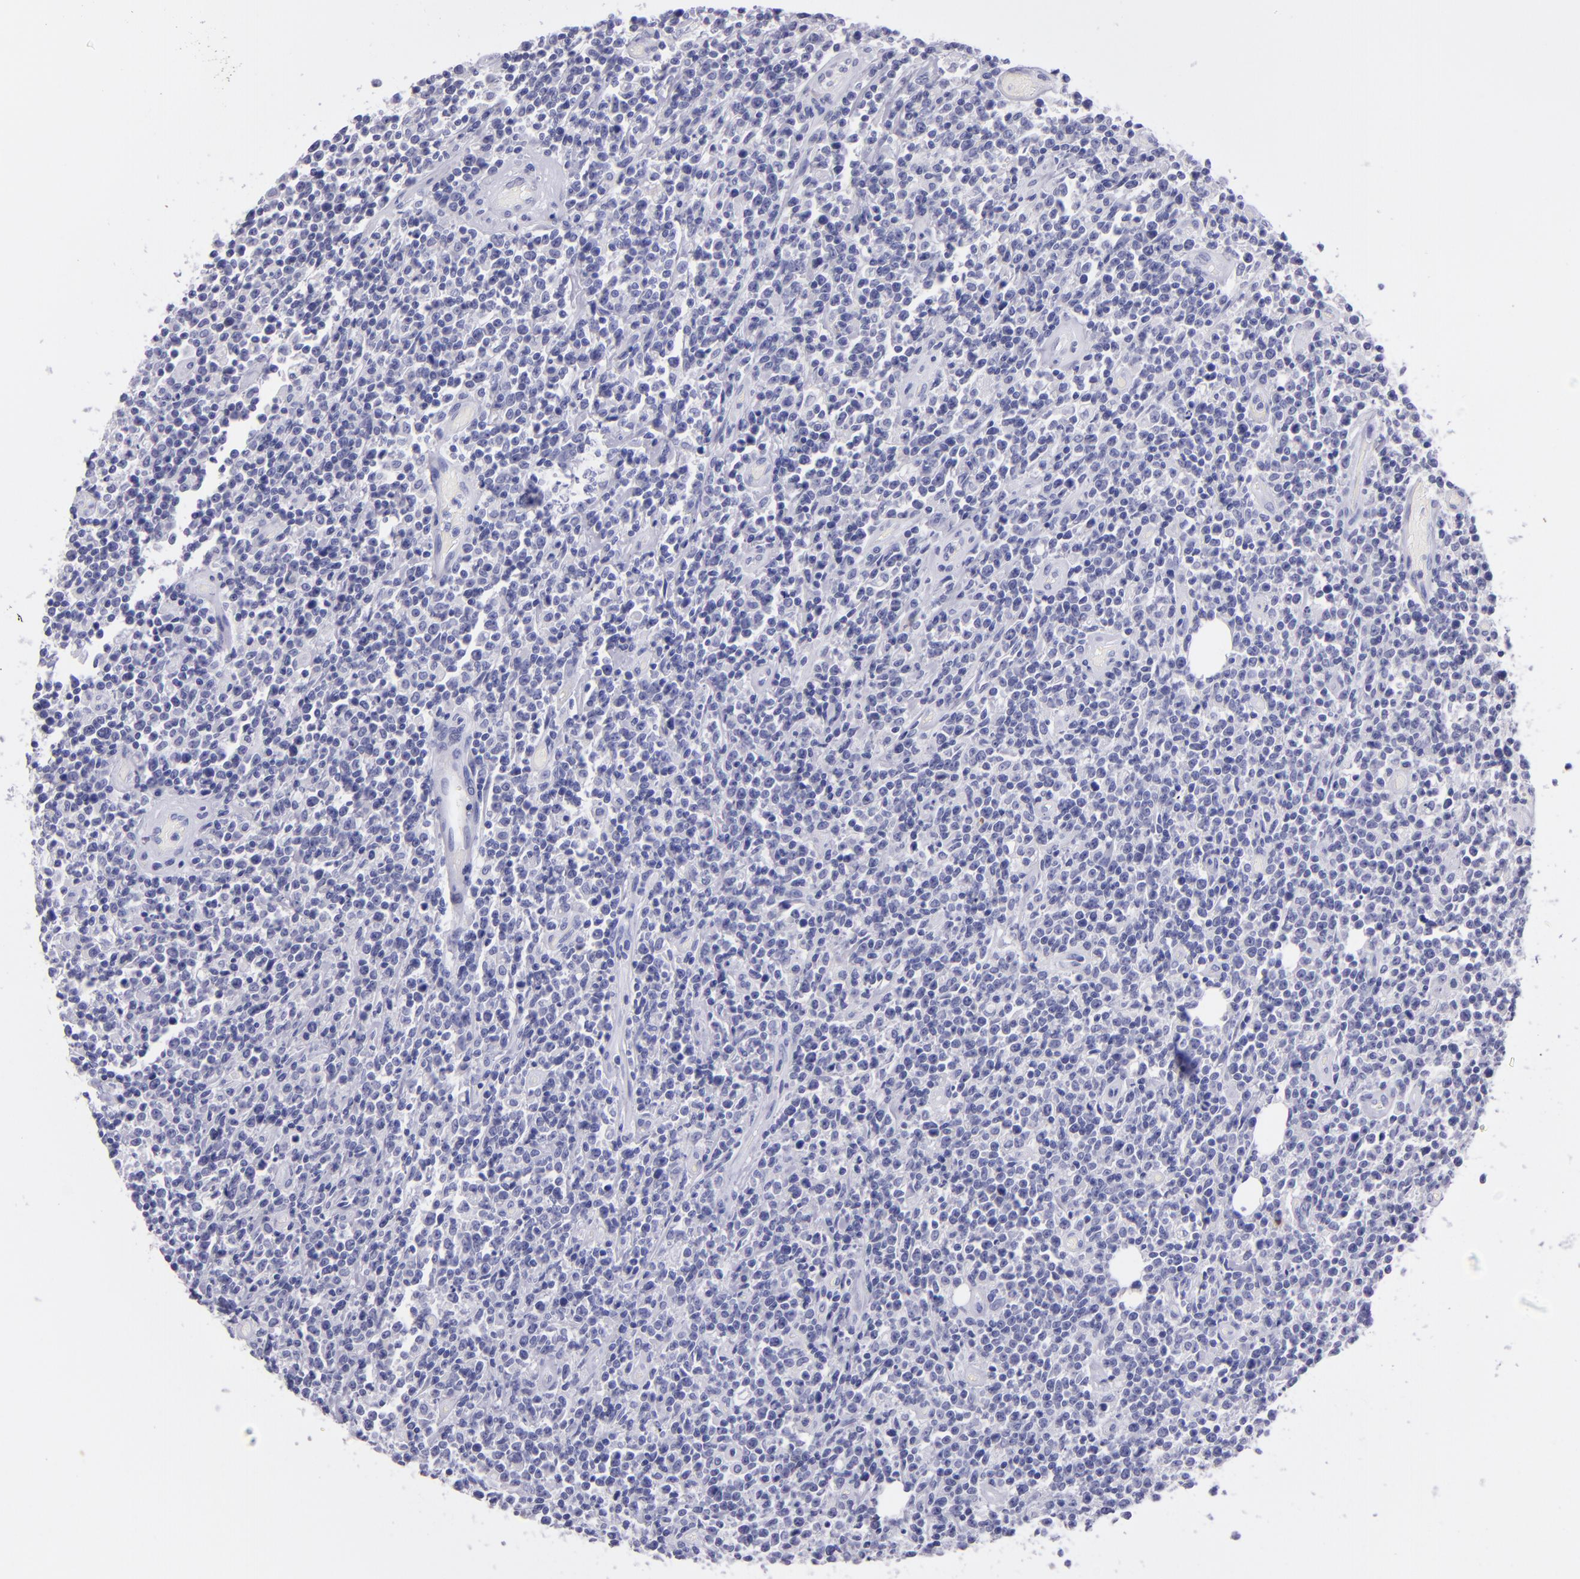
{"staining": {"intensity": "negative", "quantity": "none", "location": "none"}, "tissue": "lymphoma", "cell_type": "Tumor cells", "image_type": "cancer", "snomed": [{"axis": "morphology", "description": "Malignant lymphoma, non-Hodgkin's type, High grade"}, {"axis": "topography", "description": "Colon"}], "caption": "Immunohistochemical staining of human lymphoma shows no significant staining in tumor cells.", "gene": "TNNT3", "patient": {"sex": "male", "age": 82}}